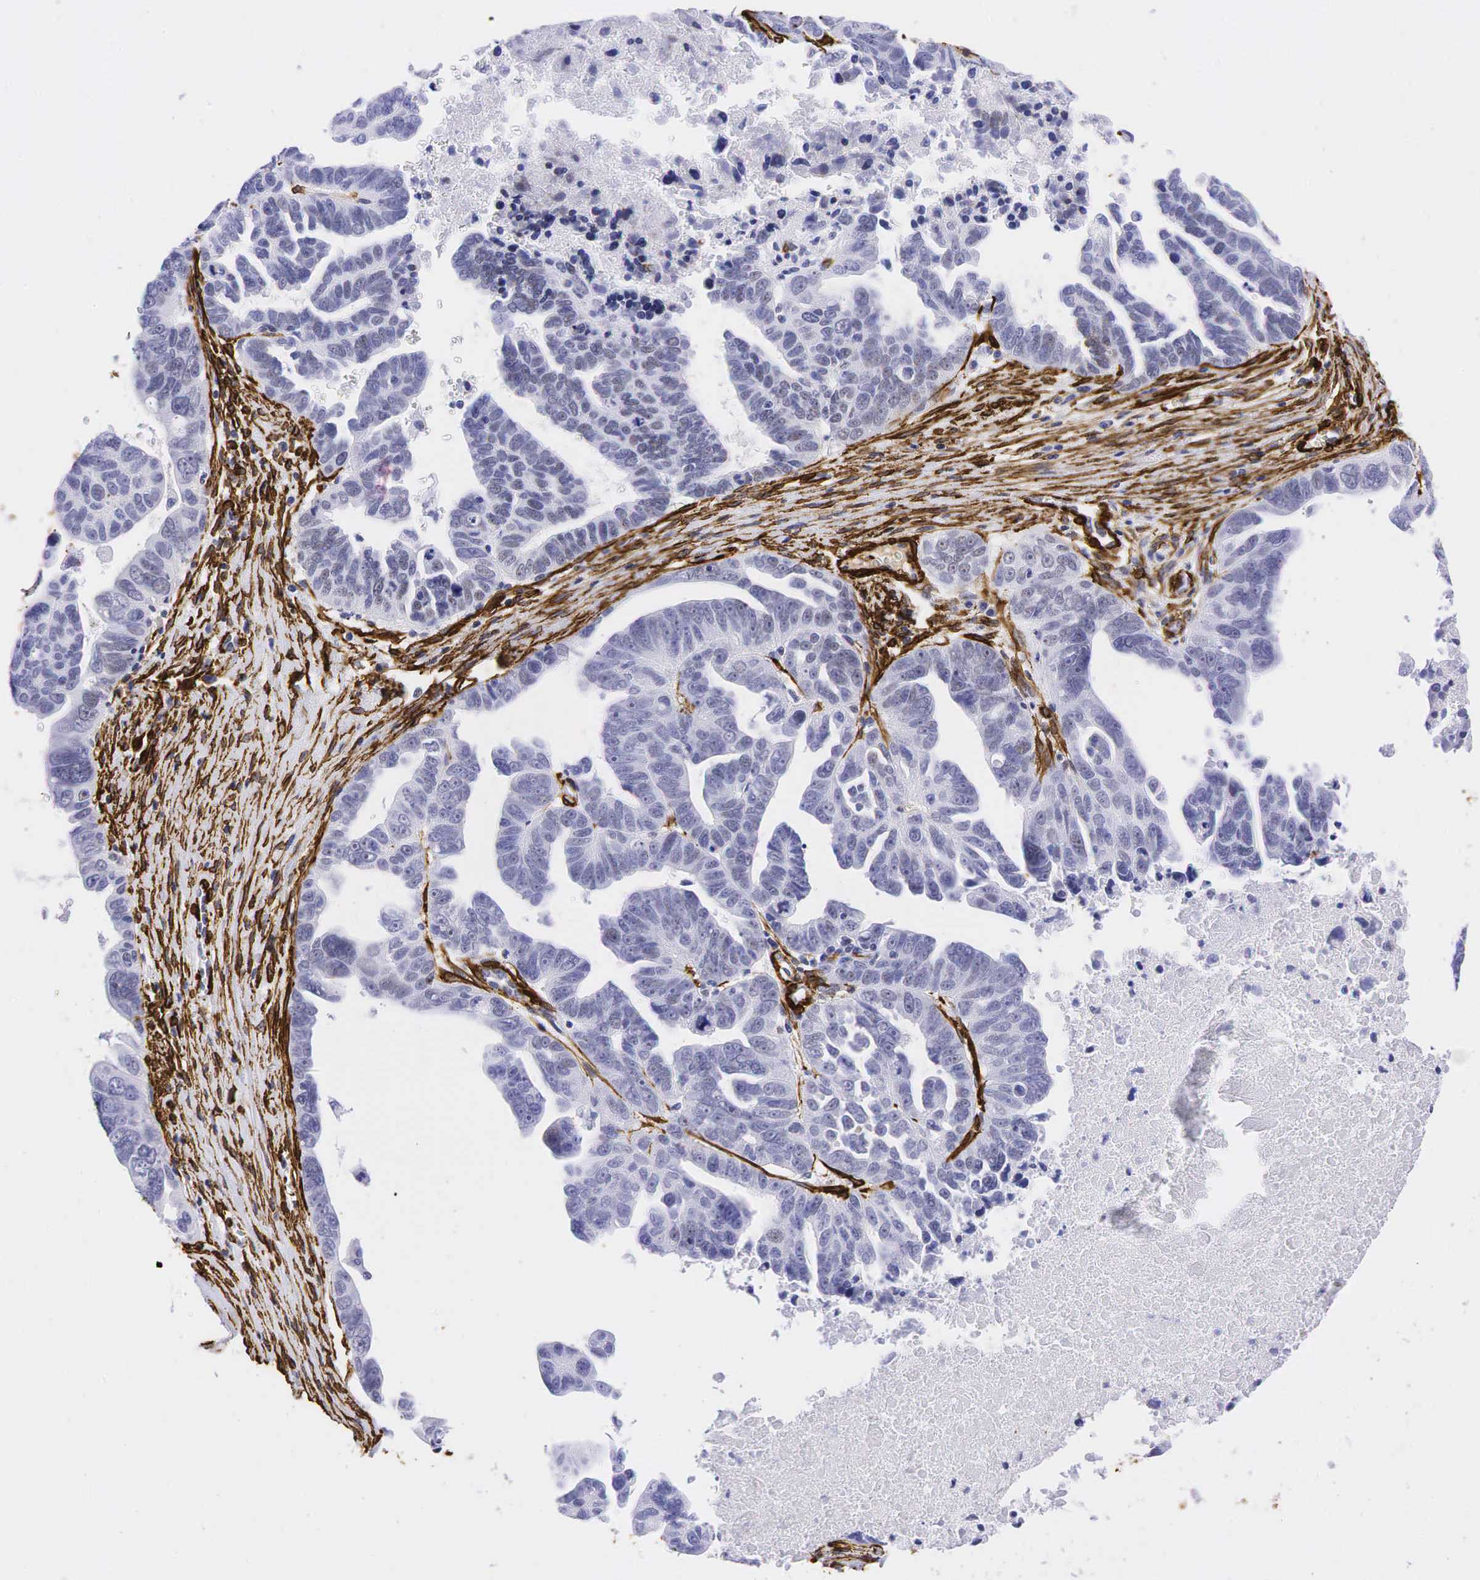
{"staining": {"intensity": "negative", "quantity": "none", "location": "none"}, "tissue": "ovarian cancer", "cell_type": "Tumor cells", "image_type": "cancer", "snomed": [{"axis": "morphology", "description": "Carcinoma, endometroid"}, {"axis": "morphology", "description": "Cystadenocarcinoma, serous, NOS"}, {"axis": "topography", "description": "Ovary"}], "caption": "IHC photomicrograph of neoplastic tissue: serous cystadenocarcinoma (ovarian) stained with DAB displays no significant protein positivity in tumor cells.", "gene": "ACTA2", "patient": {"sex": "female", "age": 45}}